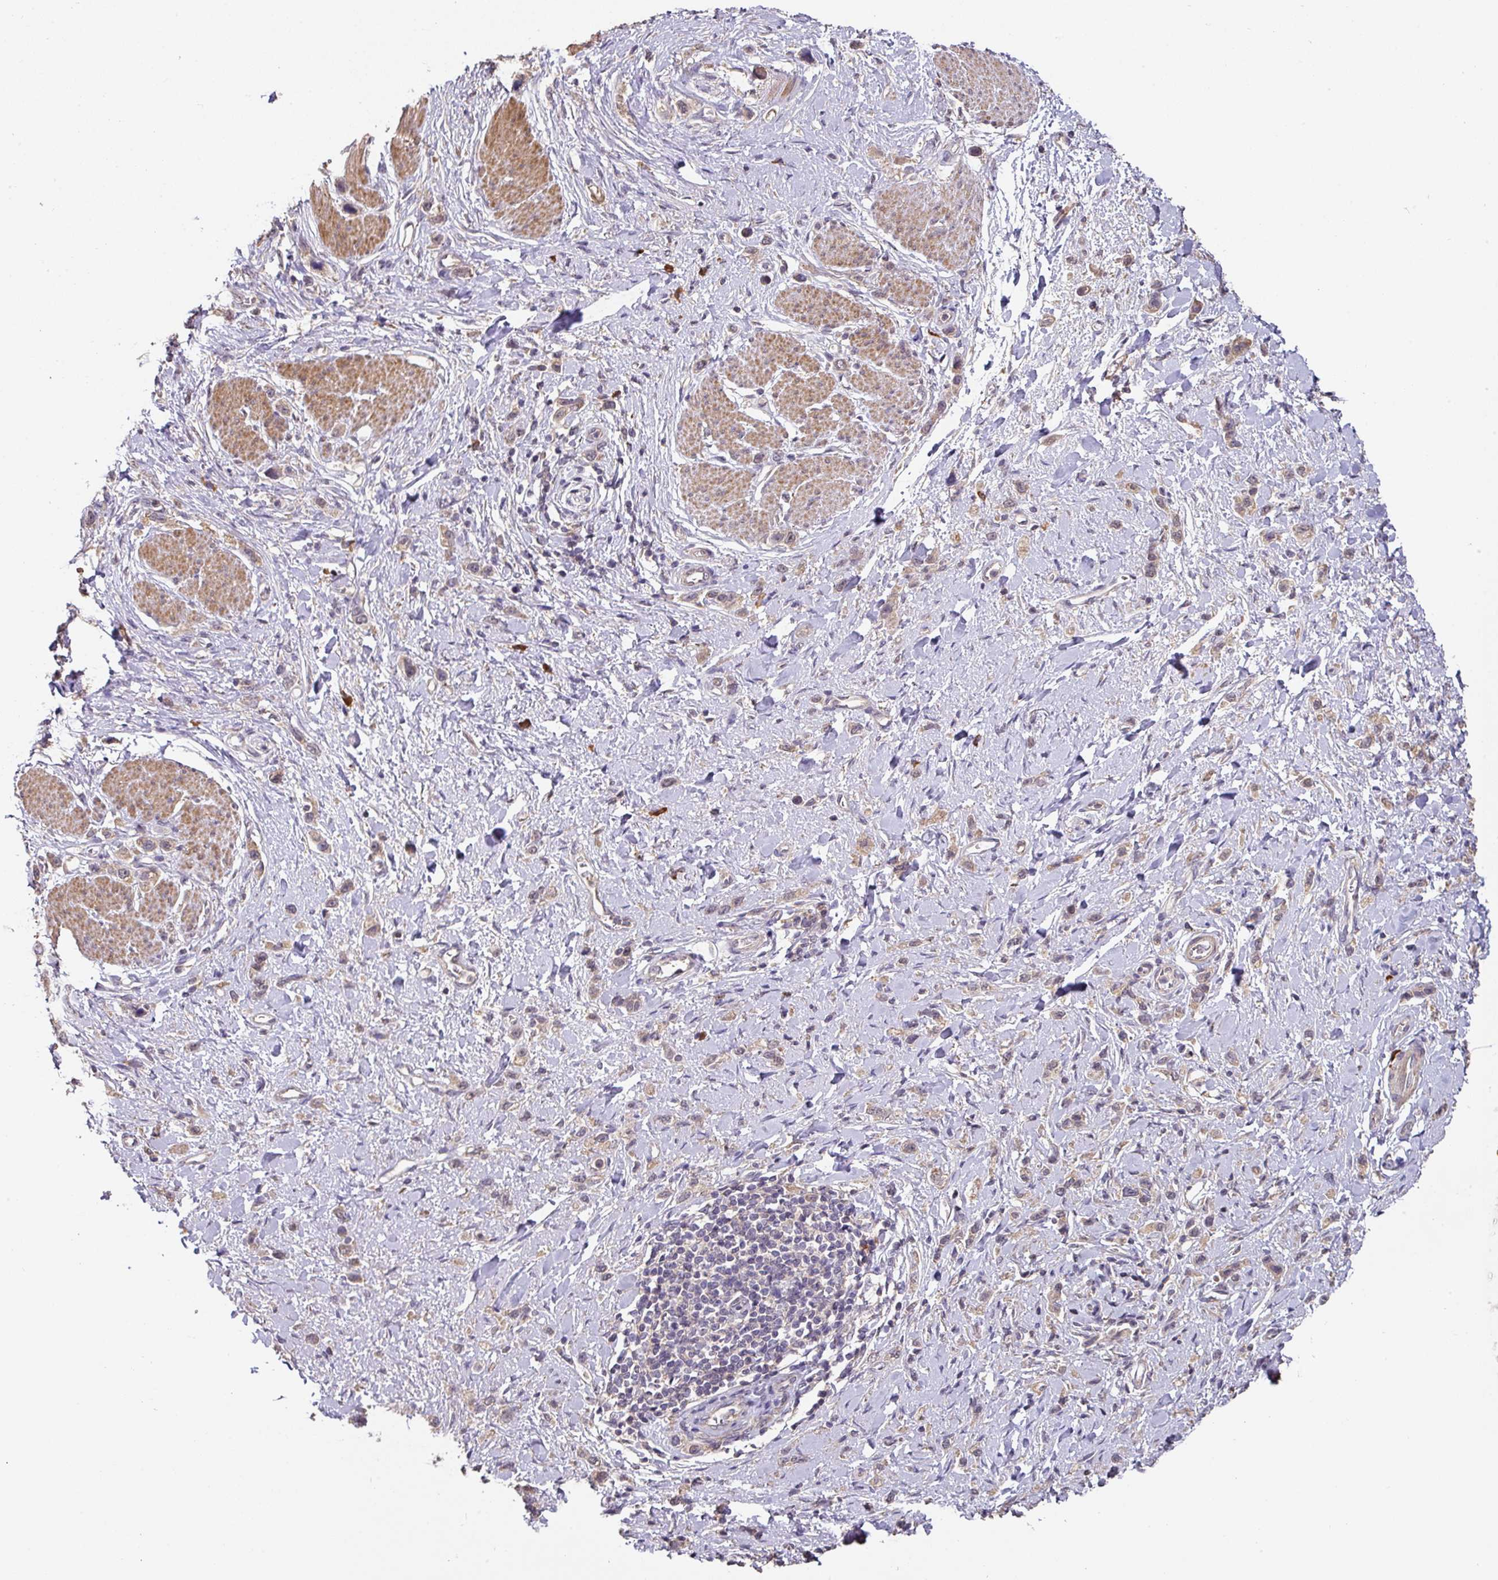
{"staining": {"intensity": "weak", "quantity": "<25%", "location": "cytoplasmic/membranous"}, "tissue": "stomach cancer", "cell_type": "Tumor cells", "image_type": "cancer", "snomed": [{"axis": "morphology", "description": "Adenocarcinoma, NOS"}, {"axis": "topography", "description": "Stomach"}], "caption": "An immunohistochemistry (IHC) photomicrograph of adenocarcinoma (stomach) is shown. There is no staining in tumor cells of adenocarcinoma (stomach).", "gene": "ACVR2B", "patient": {"sex": "female", "age": 65}}